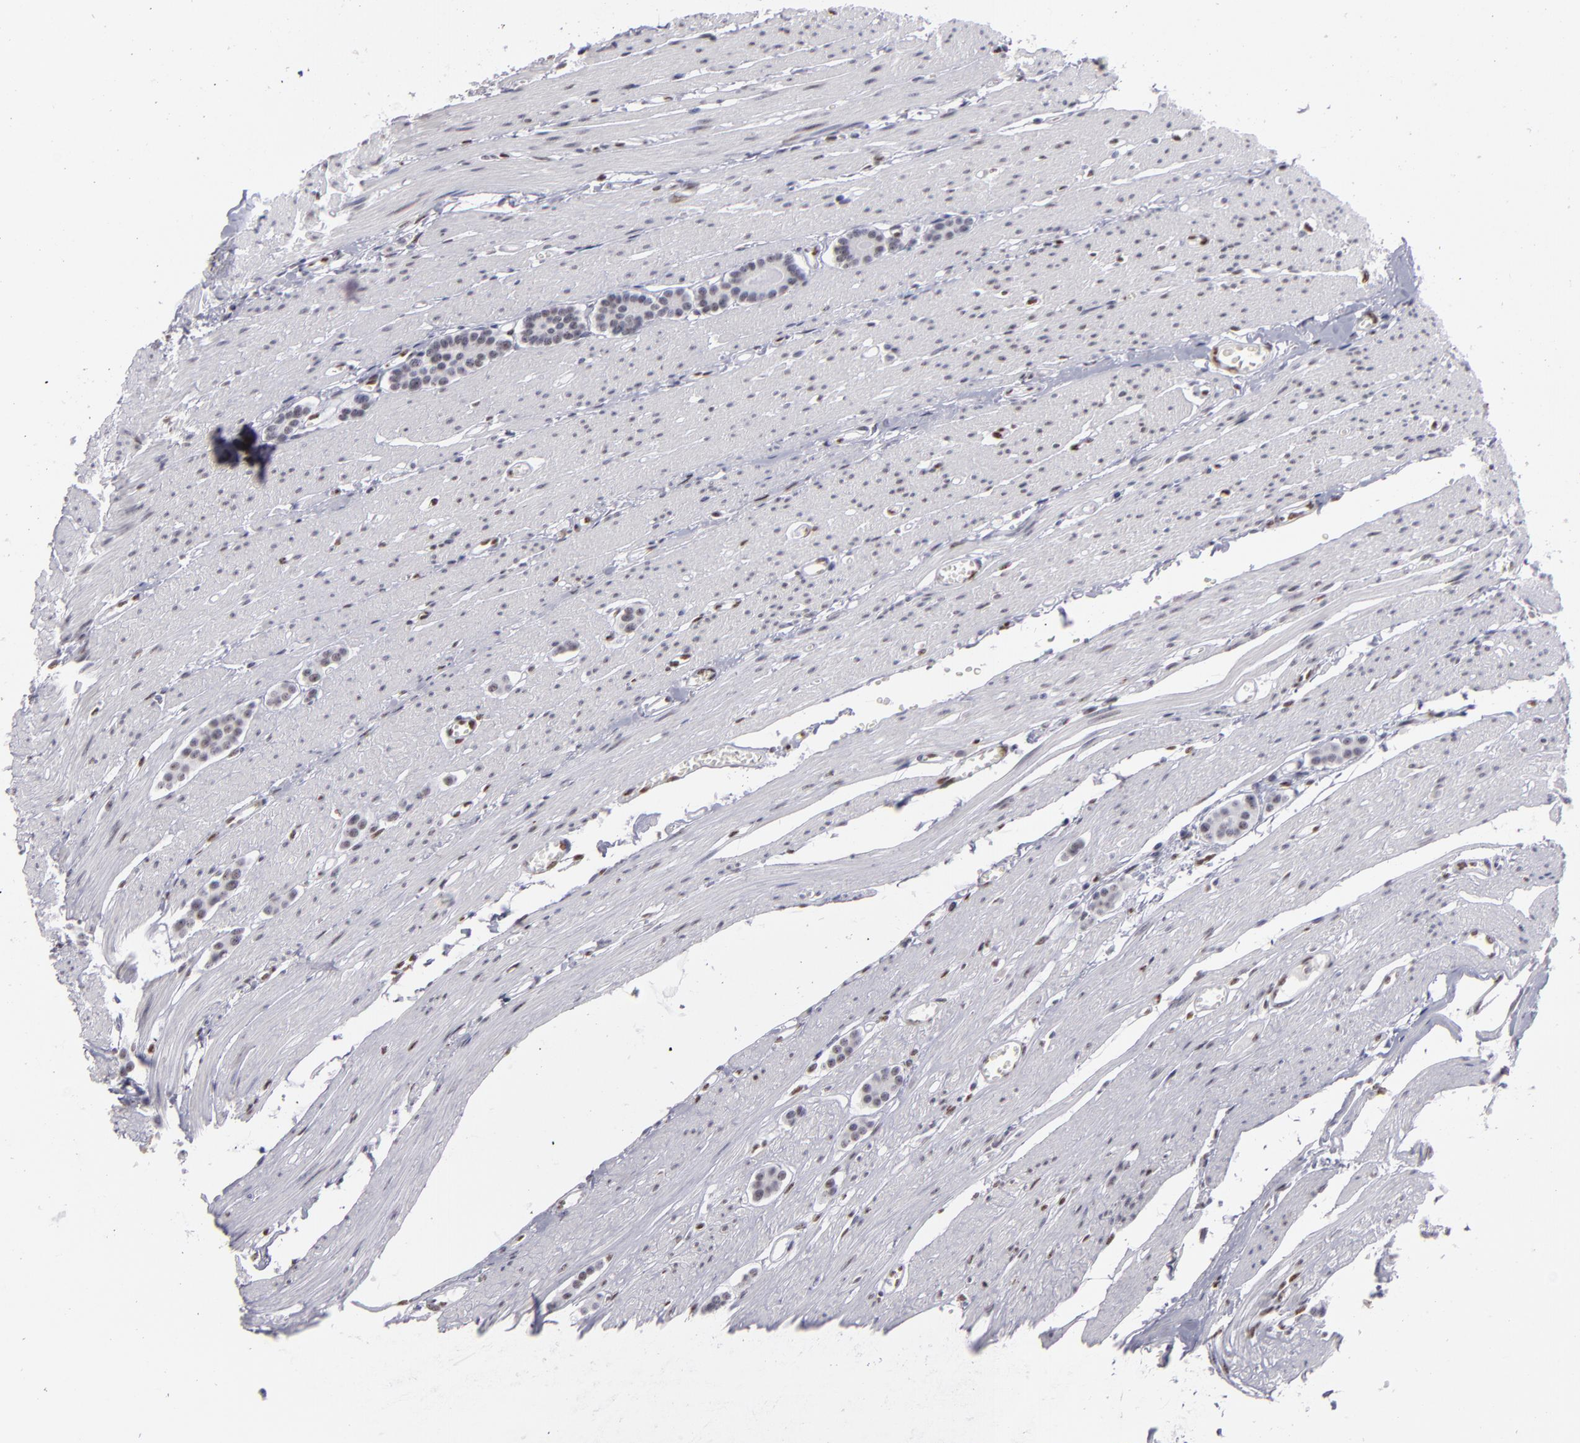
{"staining": {"intensity": "weak", "quantity": "<25%", "location": "nuclear"}, "tissue": "carcinoid", "cell_type": "Tumor cells", "image_type": "cancer", "snomed": [{"axis": "morphology", "description": "Carcinoid, malignant, NOS"}, {"axis": "topography", "description": "Small intestine"}], "caption": "Immunohistochemistry histopathology image of neoplastic tissue: human carcinoid stained with DAB reveals no significant protein positivity in tumor cells.", "gene": "TOP3A", "patient": {"sex": "male", "age": 60}}